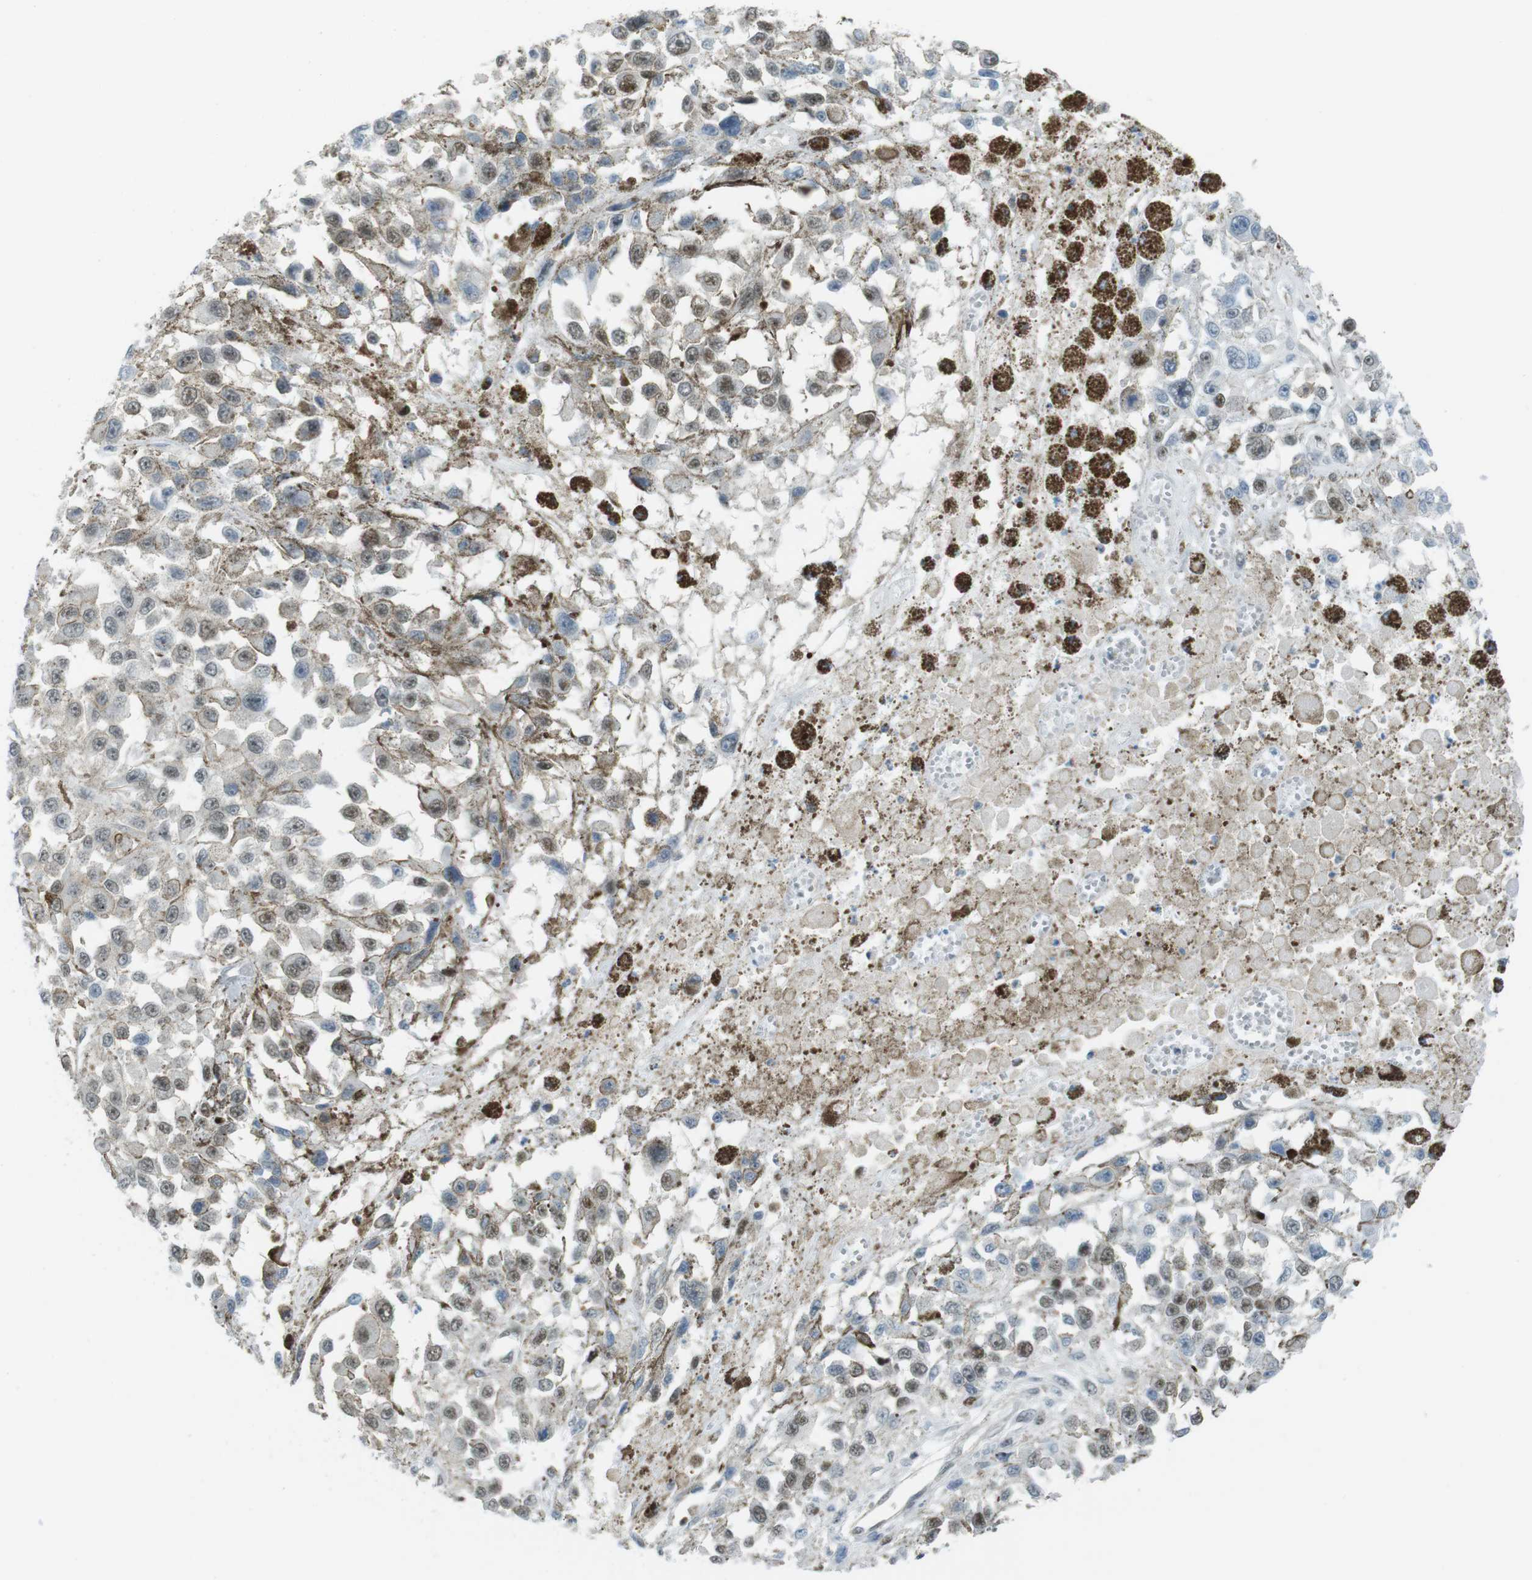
{"staining": {"intensity": "weak", "quantity": ">75%", "location": "nuclear"}, "tissue": "melanoma", "cell_type": "Tumor cells", "image_type": "cancer", "snomed": [{"axis": "morphology", "description": "Malignant melanoma, Metastatic site"}, {"axis": "topography", "description": "Lymph node"}], "caption": "Immunohistochemistry (IHC) (DAB (3,3'-diaminobenzidine)) staining of human malignant melanoma (metastatic site) exhibits weak nuclear protein staining in about >75% of tumor cells.", "gene": "UBB", "patient": {"sex": "male", "age": 59}}